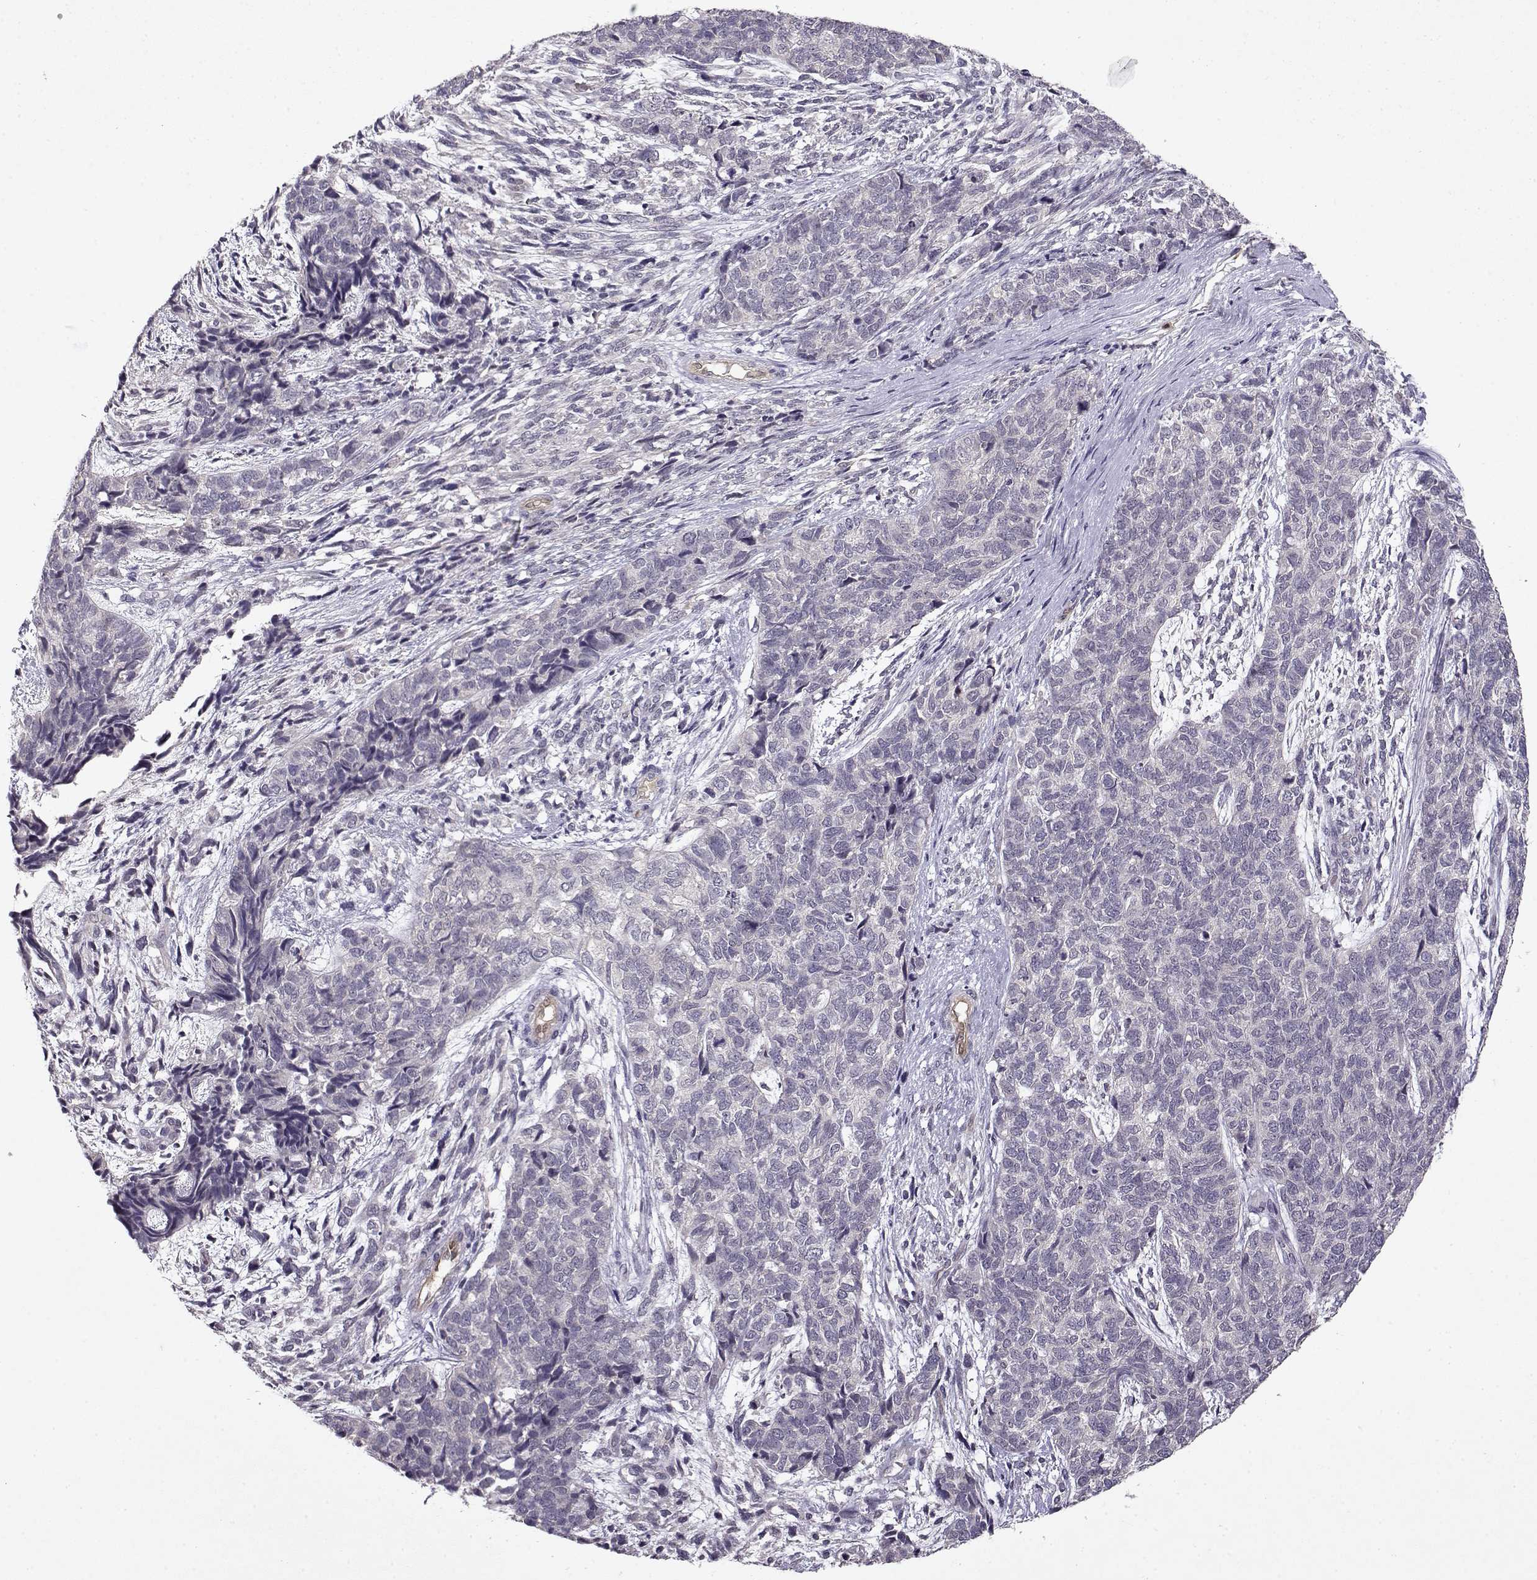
{"staining": {"intensity": "negative", "quantity": "none", "location": "none"}, "tissue": "cervical cancer", "cell_type": "Tumor cells", "image_type": "cancer", "snomed": [{"axis": "morphology", "description": "Squamous cell carcinoma, NOS"}, {"axis": "topography", "description": "Cervix"}], "caption": "Immunohistochemistry micrograph of neoplastic tissue: human cervical cancer (squamous cell carcinoma) stained with DAB (3,3'-diaminobenzidine) reveals no significant protein positivity in tumor cells.", "gene": "BMX", "patient": {"sex": "female", "age": 63}}